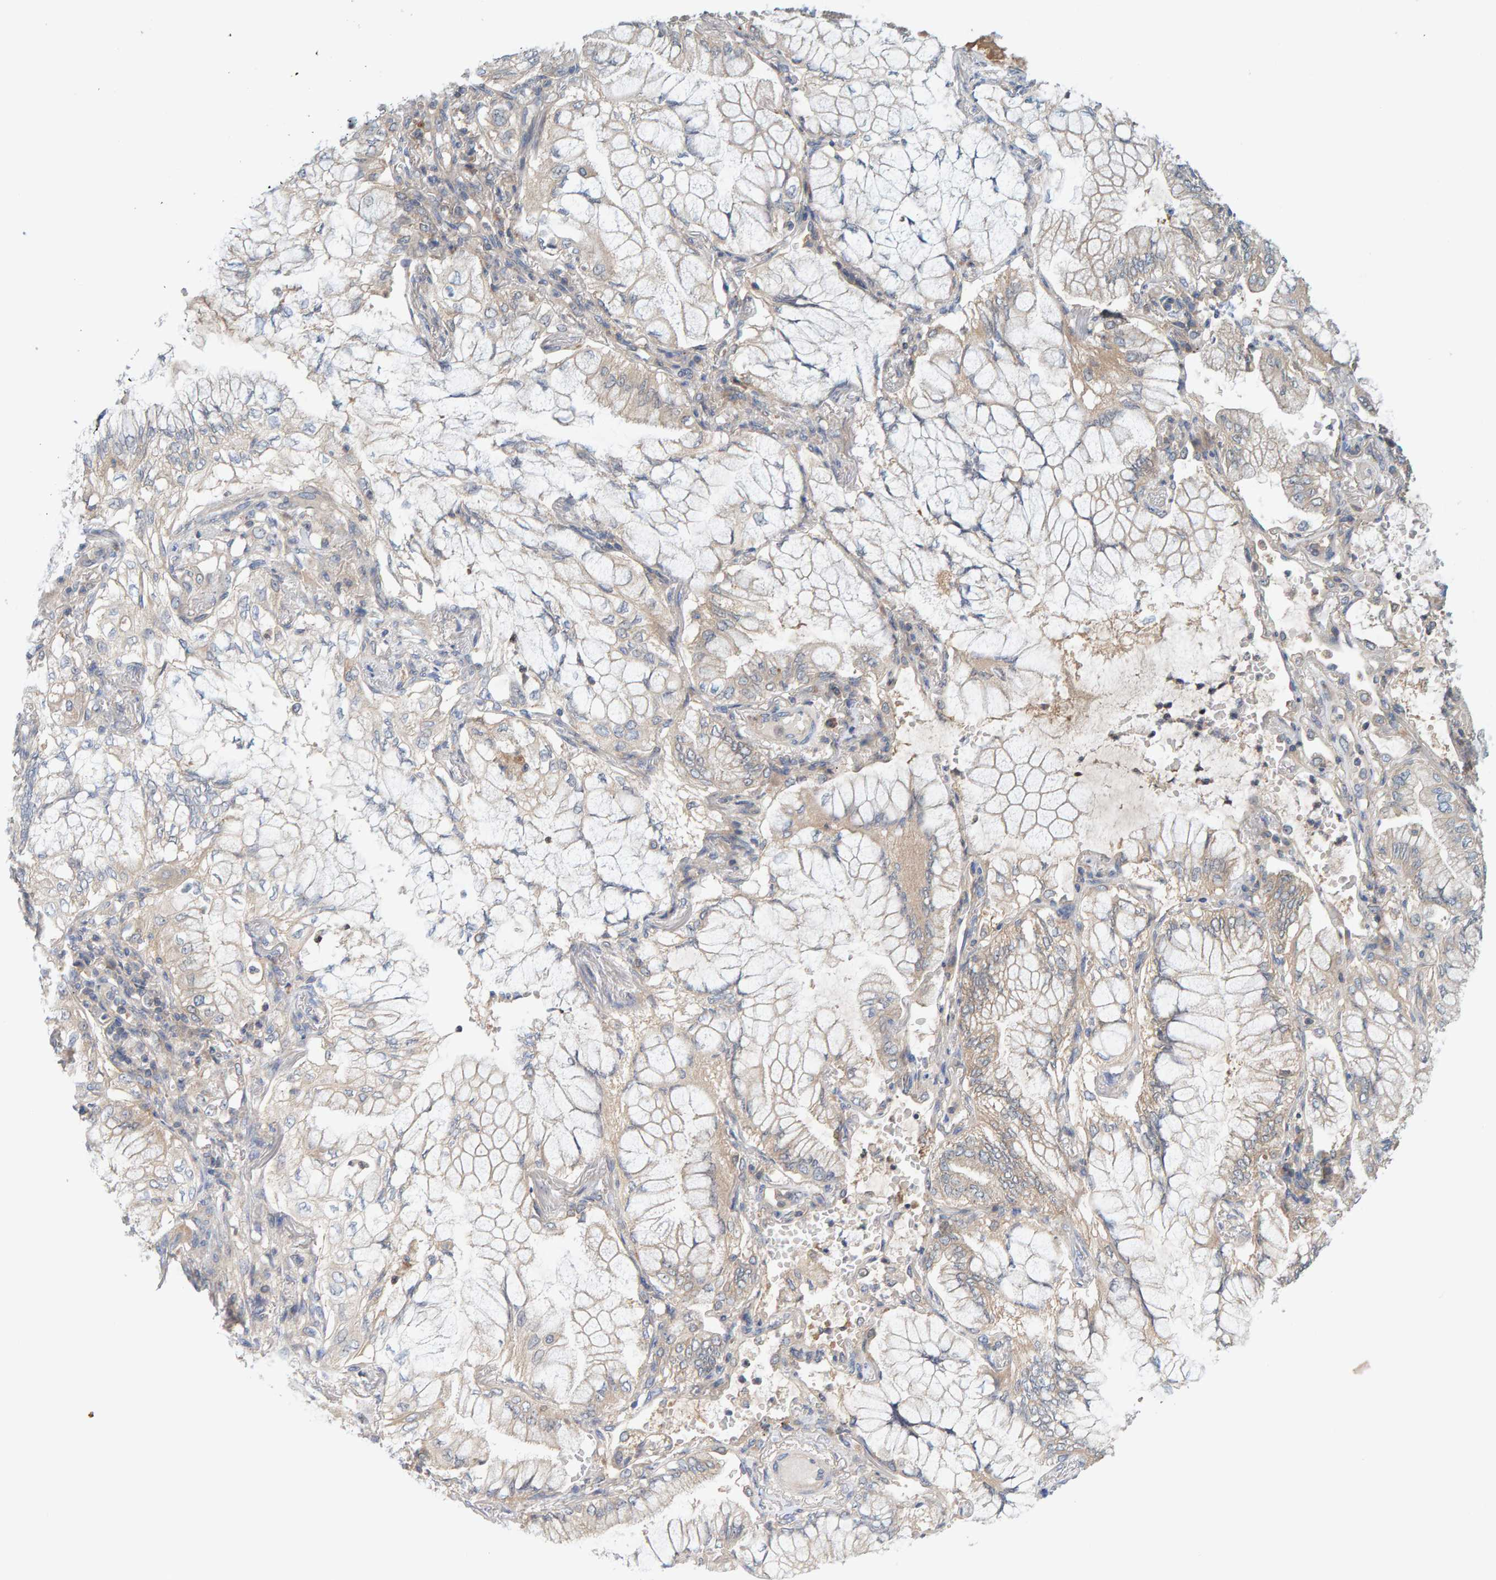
{"staining": {"intensity": "weak", "quantity": "25%-75%", "location": "cytoplasmic/membranous"}, "tissue": "lung cancer", "cell_type": "Tumor cells", "image_type": "cancer", "snomed": [{"axis": "morphology", "description": "Adenocarcinoma, NOS"}, {"axis": "topography", "description": "Lung"}], "caption": "The photomicrograph demonstrates staining of lung cancer, revealing weak cytoplasmic/membranous protein staining (brown color) within tumor cells.", "gene": "TATDN1", "patient": {"sex": "female", "age": 70}}